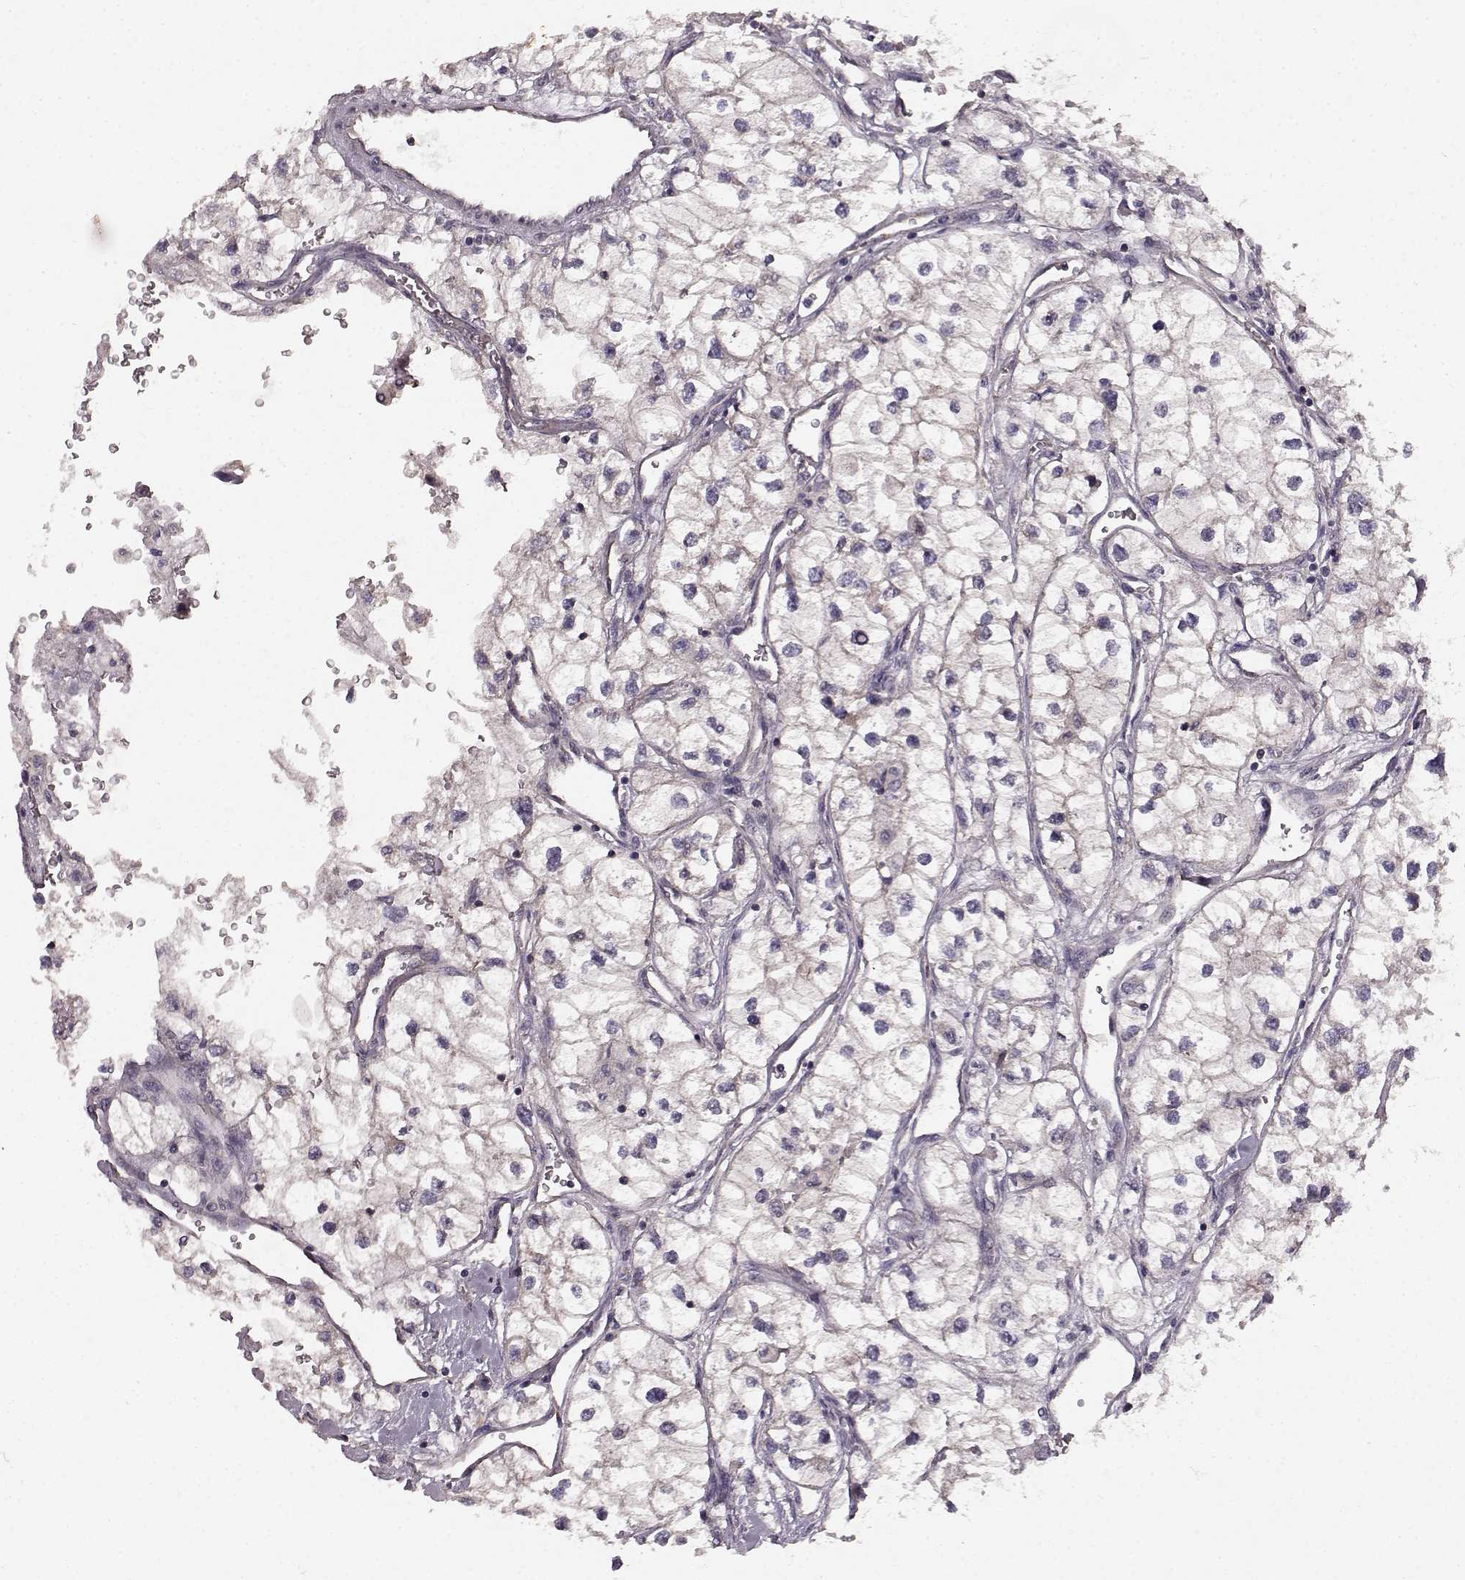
{"staining": {"intensity": "negative", "quantity": "none", "location": "none"}, "tissue": "renal cancer", "cell_type": "Tumor cells", "image_type": "cancer", "snomed": [{"axis": "morphology", "description": "Adenocarcinoma, NOS"}, {"axis": "topography", "description": "Kidney"}], "caption": "Renal adenocarcinoma stained for a protein using IHC demonstrates no expression tumor cells.", "gene": "ERBB3", "patient": {"sex": "male", "age": 59}}